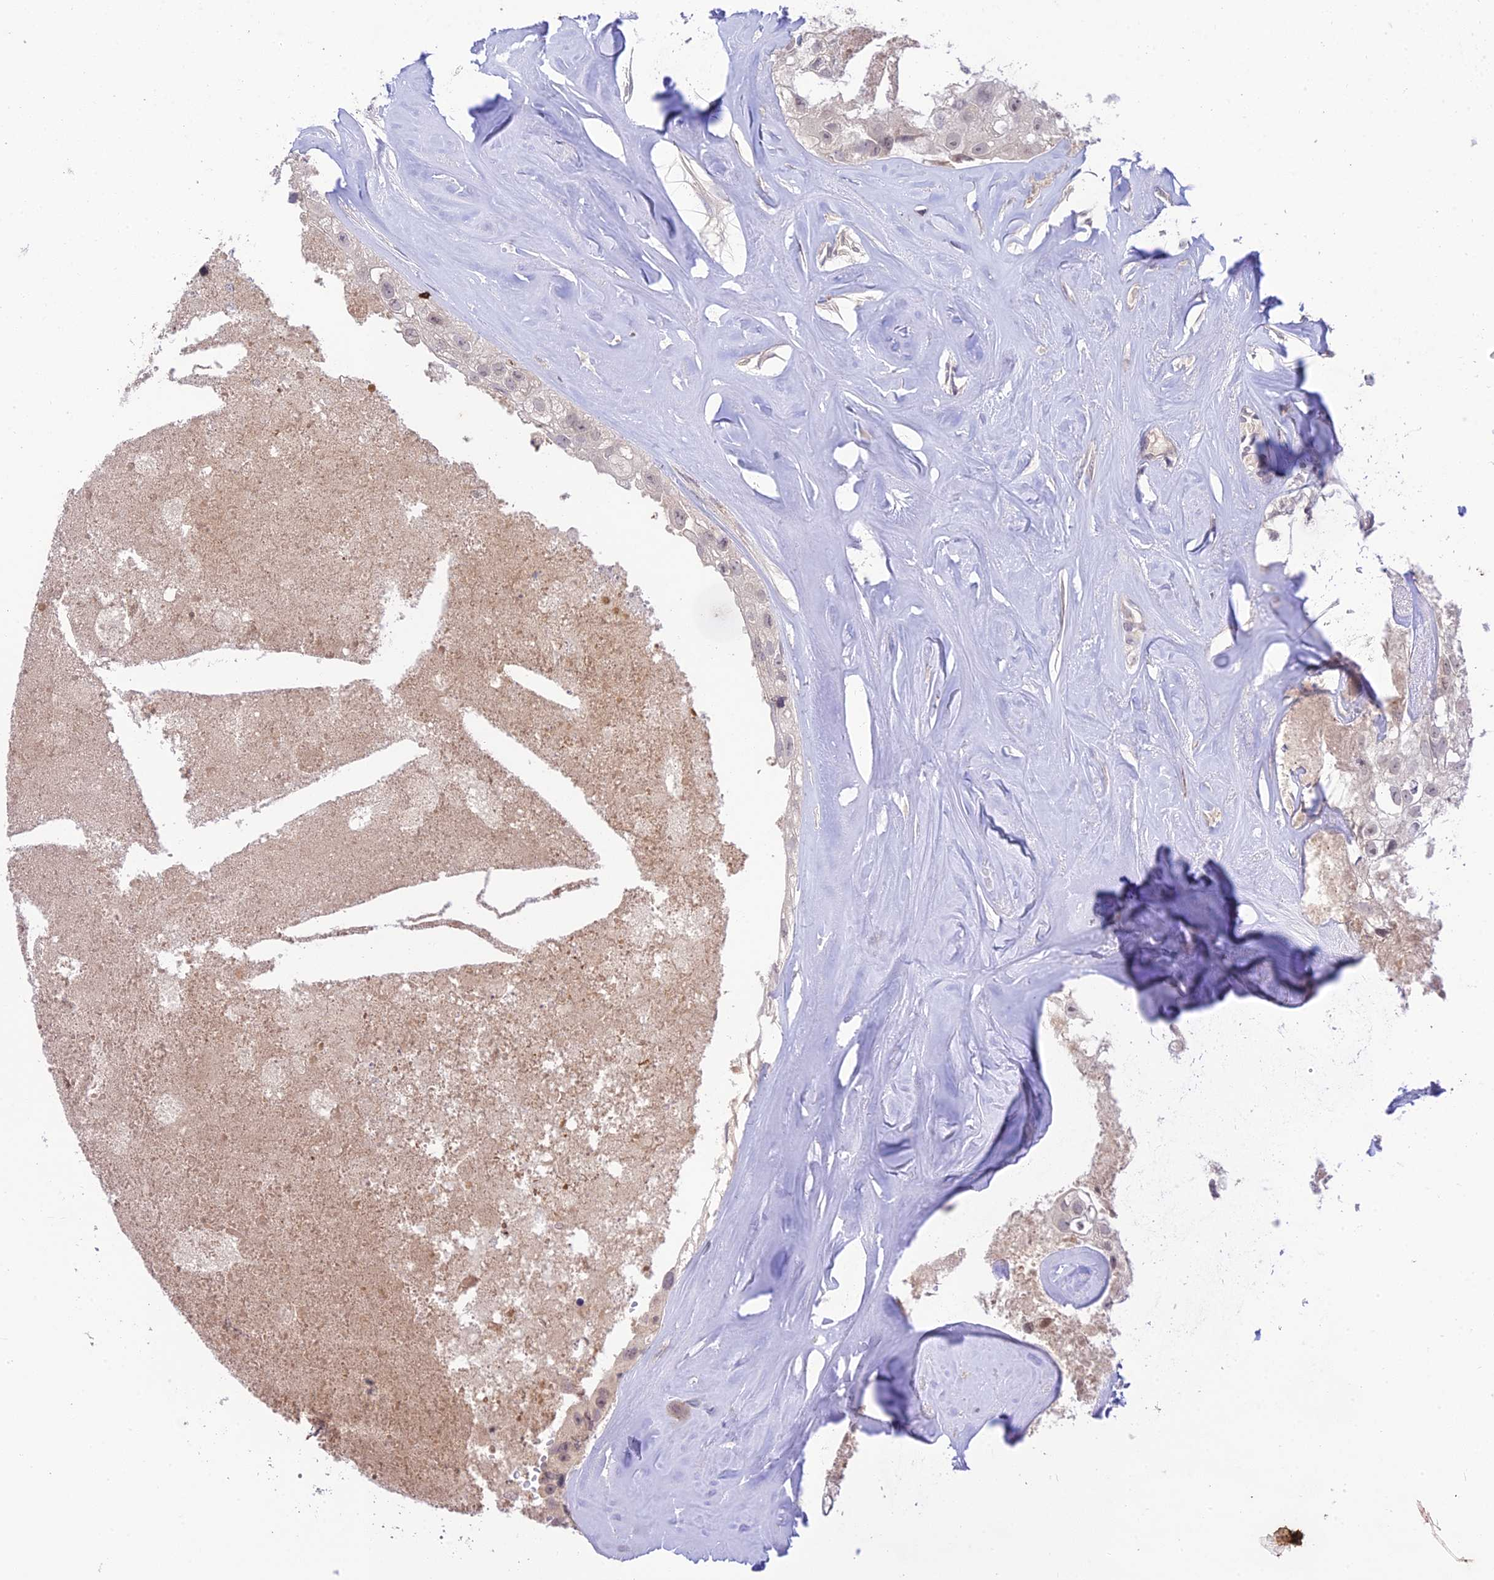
{"staining": {"intensity": "weak", "quantity": "<25%", "location": "nuclear"}, "tissue": "head and neck cancer", "cell_type": "Tumor cells", "image_type": "cancer", "snomed": [{"axis": "morphology", "description": "Adenocarcinoma, NOS"}, {"axis": "morphology", "description": "Adenocarcinoma, metastatic, NOS"}, {"axis": "topography", "description": "Head-Neck"}], "caption": "This is an IHC photomicrograph of human head and neck cancer. There is no staining in tumor cells.", "gene": "TEKT1", "patient": {"sex": "male", "age": 75}}